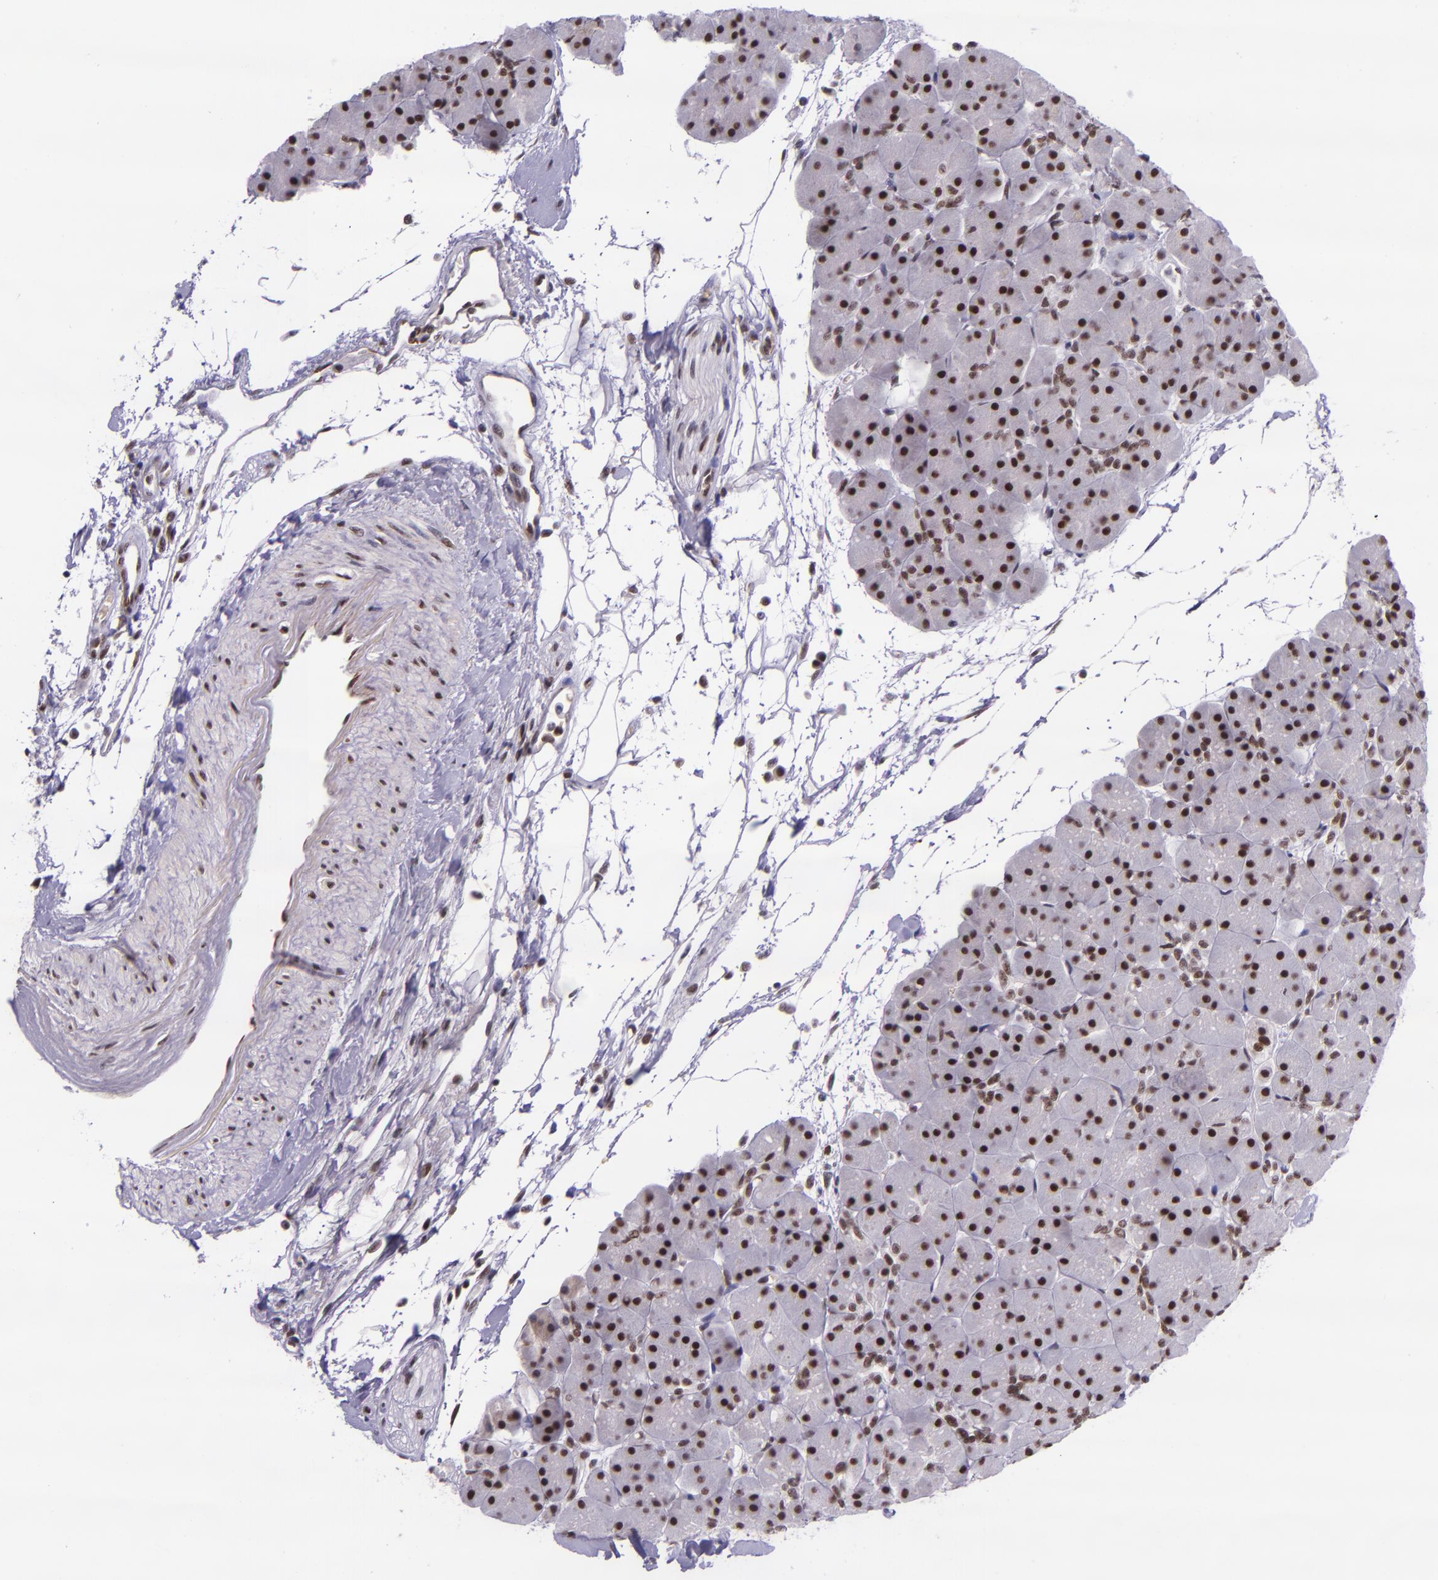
{"staining": {"intensity": "strong", "quantity": ">75%", "location": "nuclear"}, "tissue": "pancreas", "cell_type": "Exocrine glandular cells", "image_type": "normal", "snomed": [{"axis": "morphology", "description": "Normal tissue, NOS"}, {"axis": "topography", "description": "Pancreas"}], "caption": "Immunohistochemical staining of unremarkable human pancreas exhibits >75% levels of strong nuclear protein expression in about >75% of exocrine glandular cells. Using DAB (3,3'-diaminobenzidine) (brown) and hematoxylin (blue) stains, captured at high magnification using brightfield microscopy.", "gene": "GPKOW", "patient": {"sex": "male", "age": 66}}